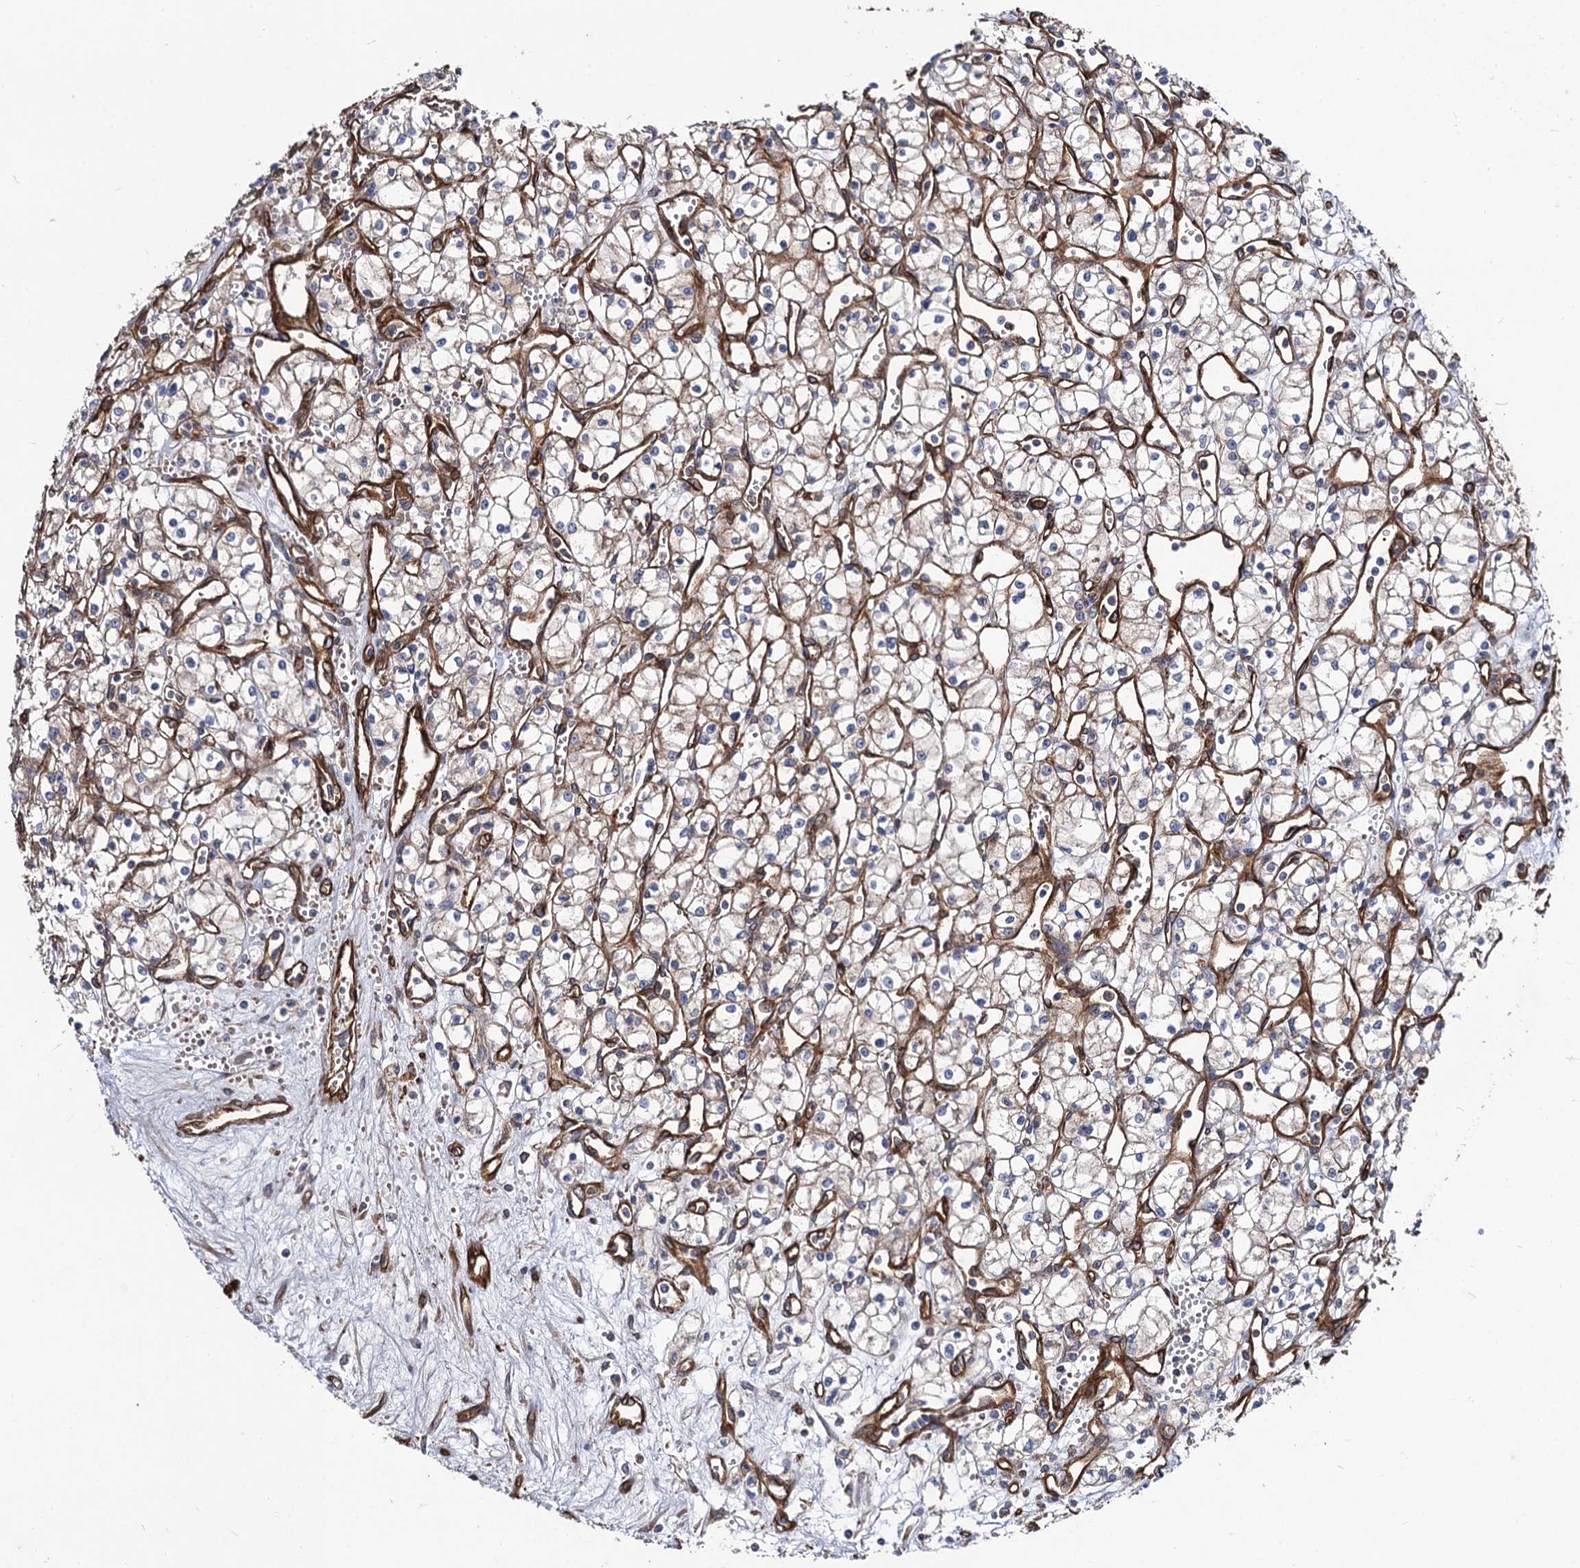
{"staining": {"intensity": "weak", "quantity": "25%-75%", "location": "cytoplasmic/membranous"}, "tissue": "renal cancer", "cell_type": "Tumor cells", "image_type": "cancer", "snomed": [{"axis": "morphology", "description": "Adenocarcinoma, NOS"}, {"axis": "topography", "description": "Kidney"}], "caption": "Renal adenocarcinoma stained with DAB IHC shows low levels of weak cytoplasmic/membranous staining in about 25%-75% of tumor cells. Using DAB (brown) and hematoxylin (blue) stains, captured at high magnification using brightfield microscopy.", "gene": "CIP2A", "patient": {"sex": "male", "age": 59}}